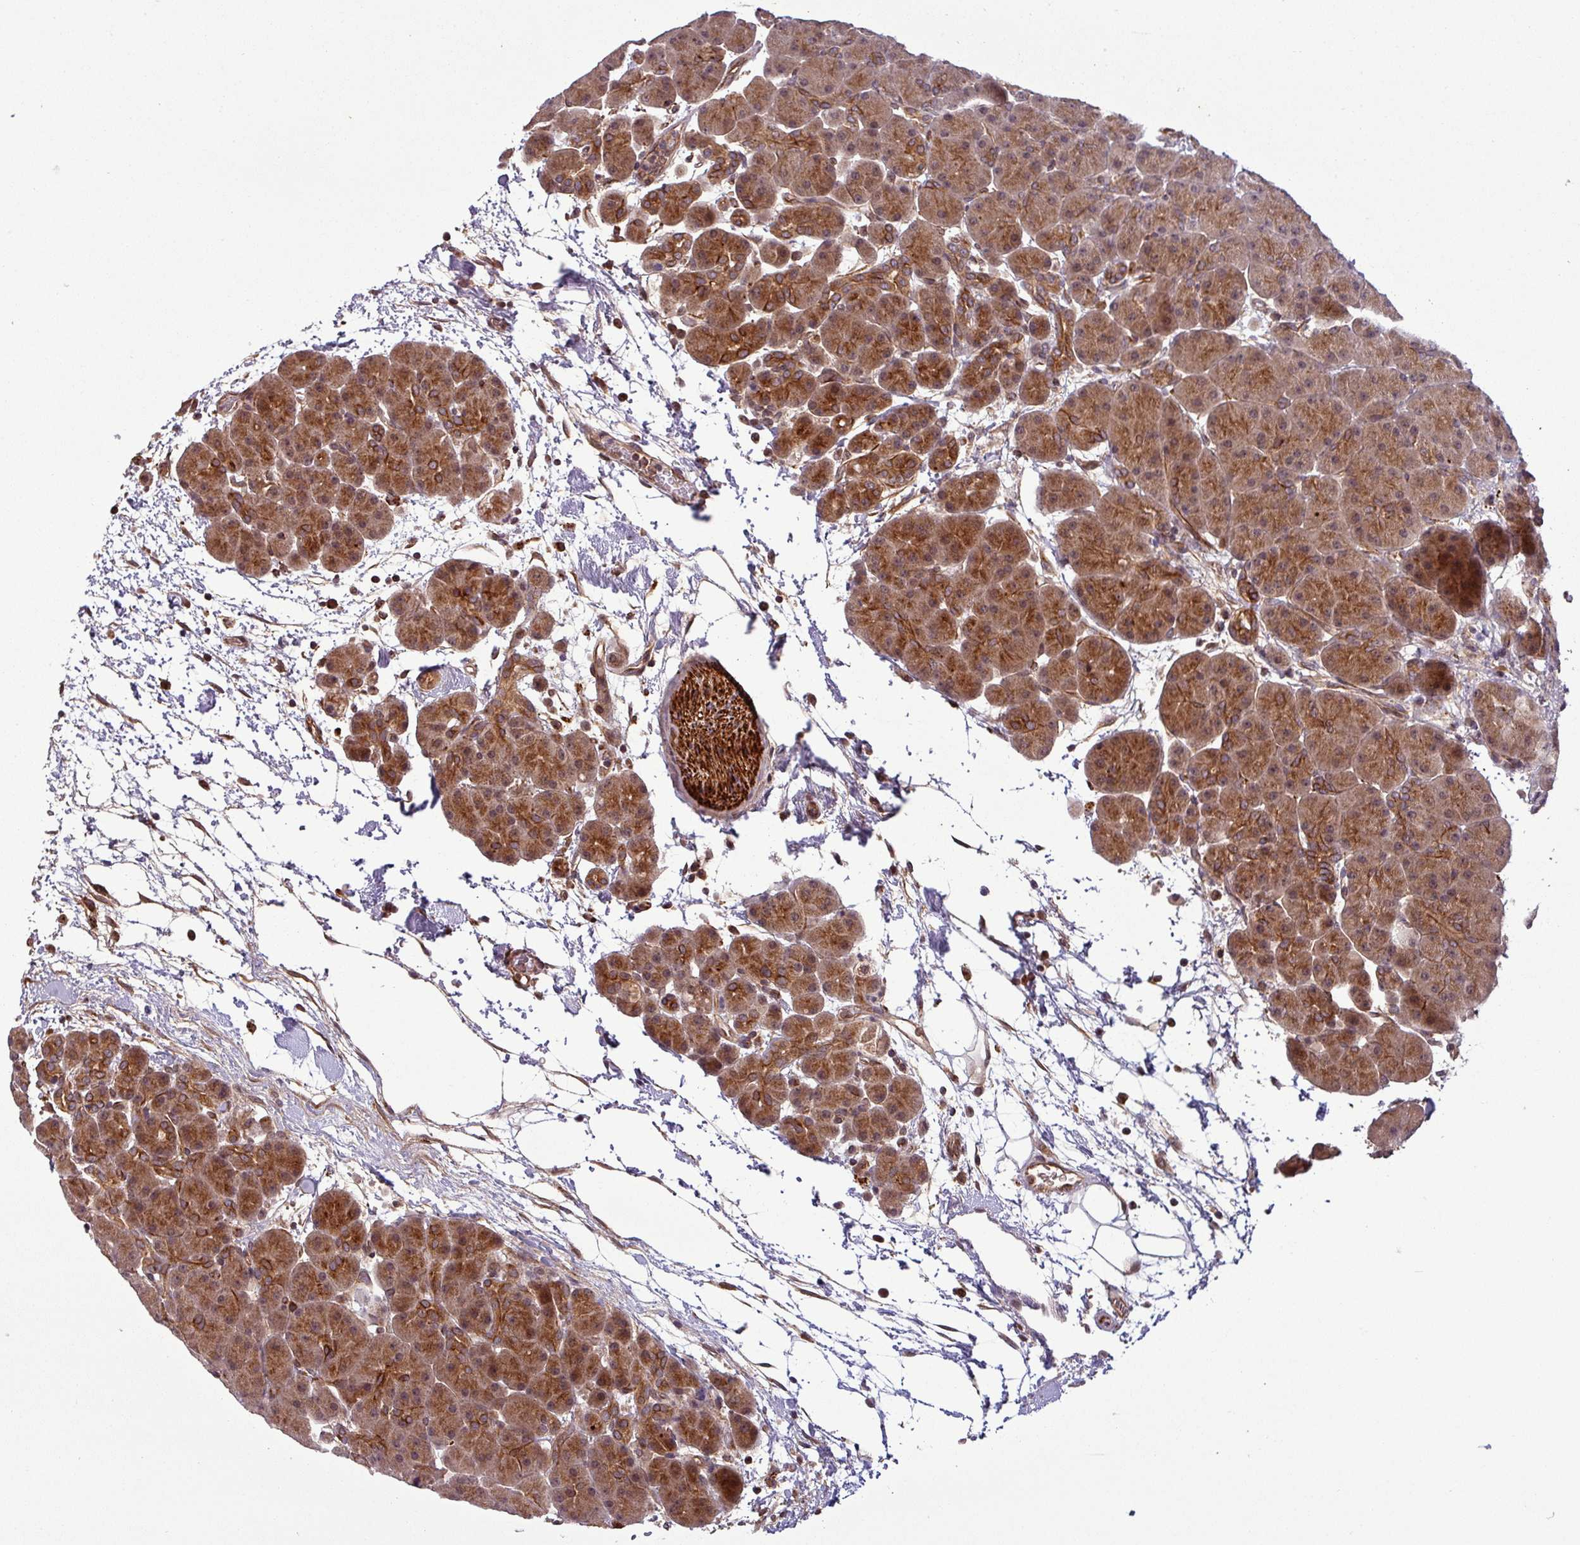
{"staining": {"intensity": "moderate", "quantity": ">75%", "location": "cytoplasmic/membranous,nuclear"}, "tissue": "pancreas", "cell_type": "Exocrine glandular cells", "image_type": "normal", "snomed": [{"axis": "morphology", "description": "Normal tissue, NOS"}, {"axis": "topography", "description": "Pancreas"}], "caption": "The immunohistochemical stain shows moderate cytoplasmic/membranous,nuclear positivity in exocrine glandular cells of benign pancreas.", "gene": "PUS1", "patient": {"sex": "male", "age": 66}}